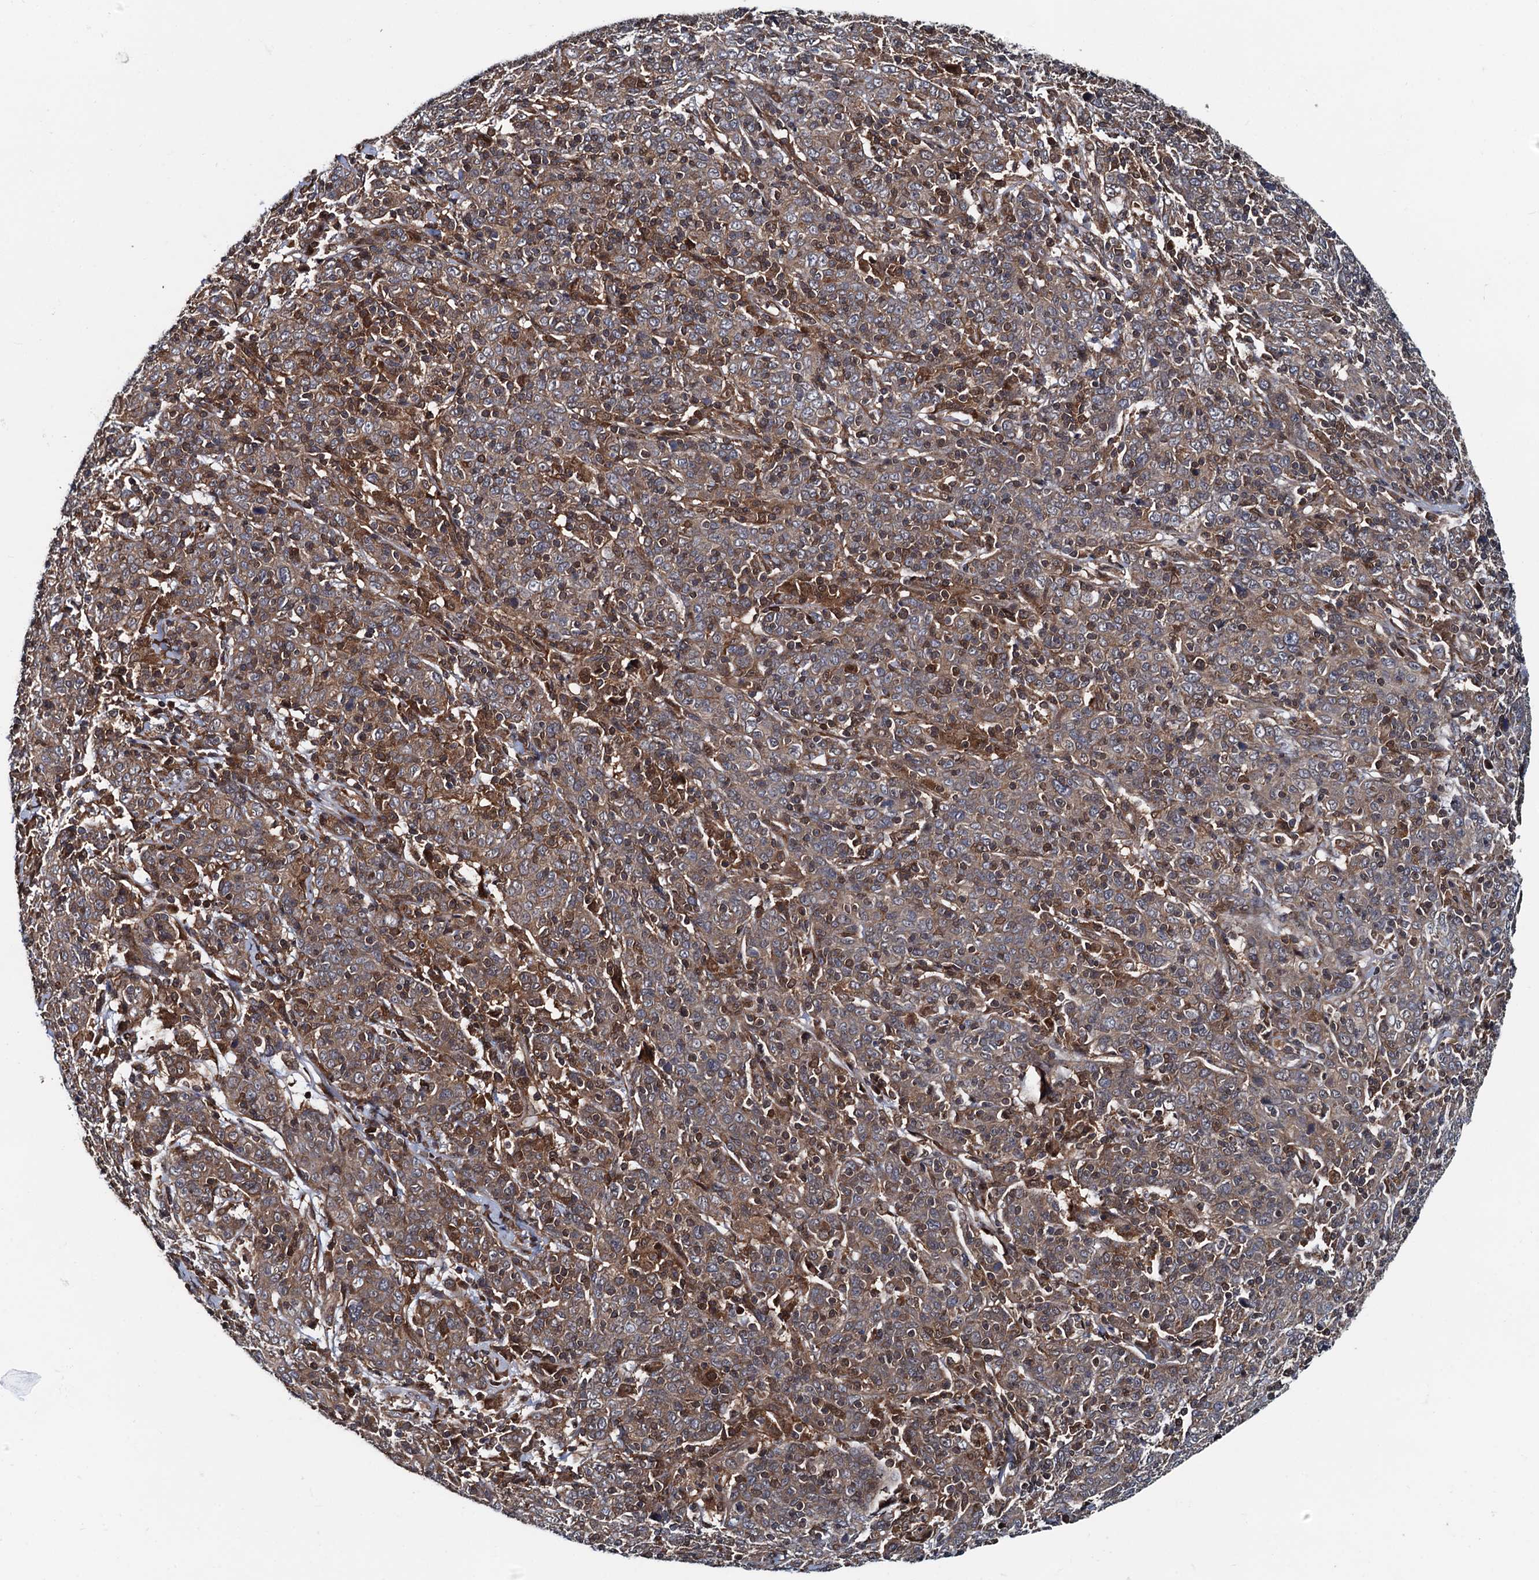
{"staining": {"intensity": "moderate", "quantity": "<25%", "location": "cytoplasmic/membranous"}, "tissue": "cervical cancer", "cell_type": "Tumor cells", "image_type": "cancer", "snomed": [{"axis": "morphology", "description": "Squamous cell carcinoma, NOS"}, {"axis": "topography", "description": "Cervix"}], "caption": "The histopathology image shows immunohistochemical staining of cervical cancer. There is moderate cytoplasmic/membranous positivity is seen in approximately <25% of tumor cells.", "gene": "AAGAB", "patient": {"sex": "female", "age": 67}}